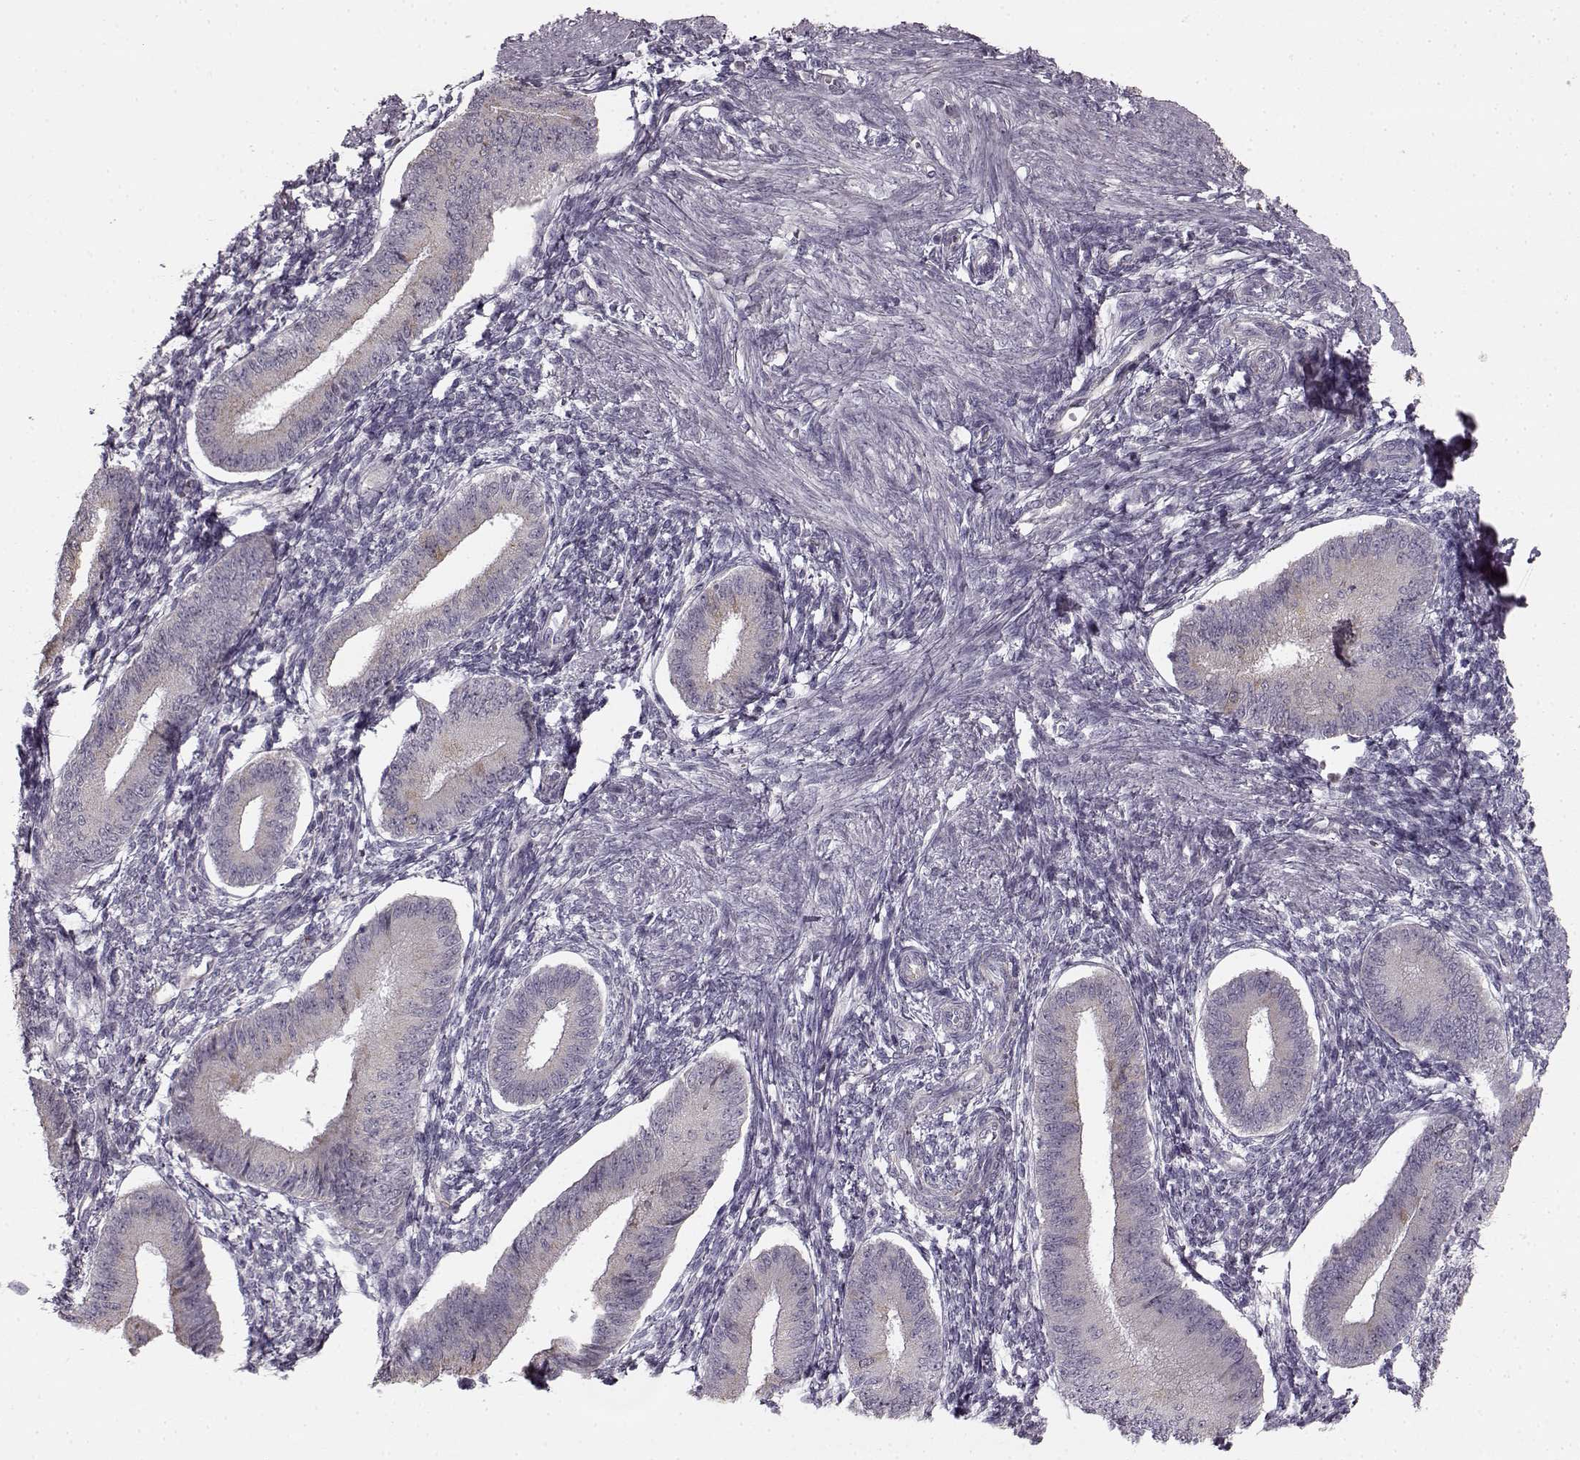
{"staining": {"intensity": "negative", "quantity": "none", "location": "none"}, "tissue": "endometrium", "cell_type": "Cells in endometrial stroma", "image_type": "normal", "snomed": [{"axis": "morphology", "description": "Normal tissue, NOS"}, {"axis": "topography", "description": "Endometrium"}], "caption": "High power microscopy photomicrograph of an IHC micrograph of unremarkable endometrium, revealing no significant expression in cells in endometrial stroma.", "gene": "HMMR", "patient": {"sex": "female", "age": 39}}